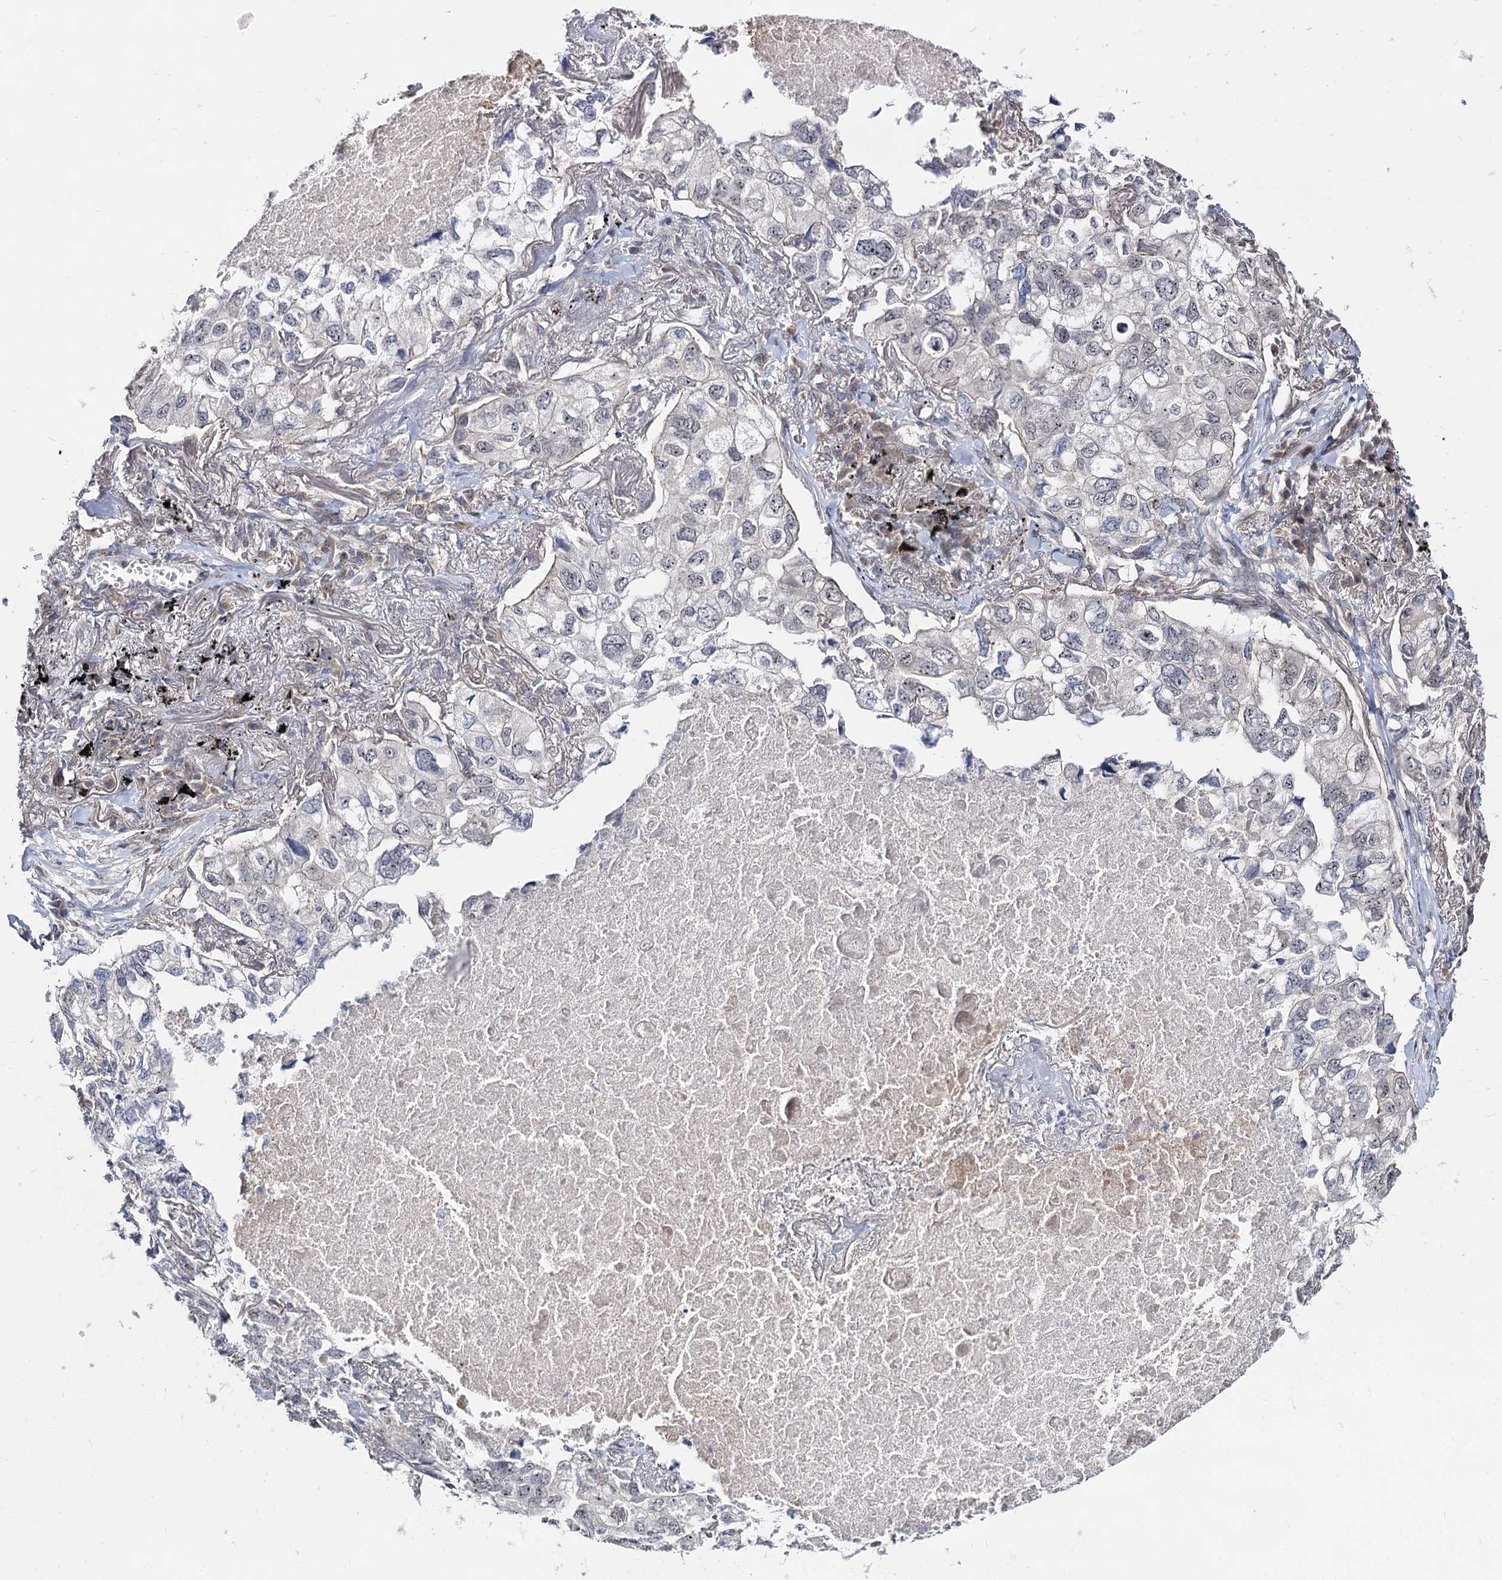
{"staining": {"intensity": "negative", "quantity": "none", "location": "none"}, "tissue": "lung cancer", "cell_type": "Tumor cells", "image_type": "cancer", "snomed": [{"axis": "morphology", "description": "Adenocarcinoma, NOS"}, {"axis": "topography", "description": "Lung"}], "caption": "Immunohistochemistry (IHC) photomicrograph of neoplastic tissue: lung adenocarcinoma stained with DAB displays no significant protein positivity in tumor cells. (Stains: DAB IHC with hematoxylin counter stain, Microscopy: brightfield microscopy at high magnification).", "gene": "ARFIP2", "patient": {"sex": "male", "age": 65}}